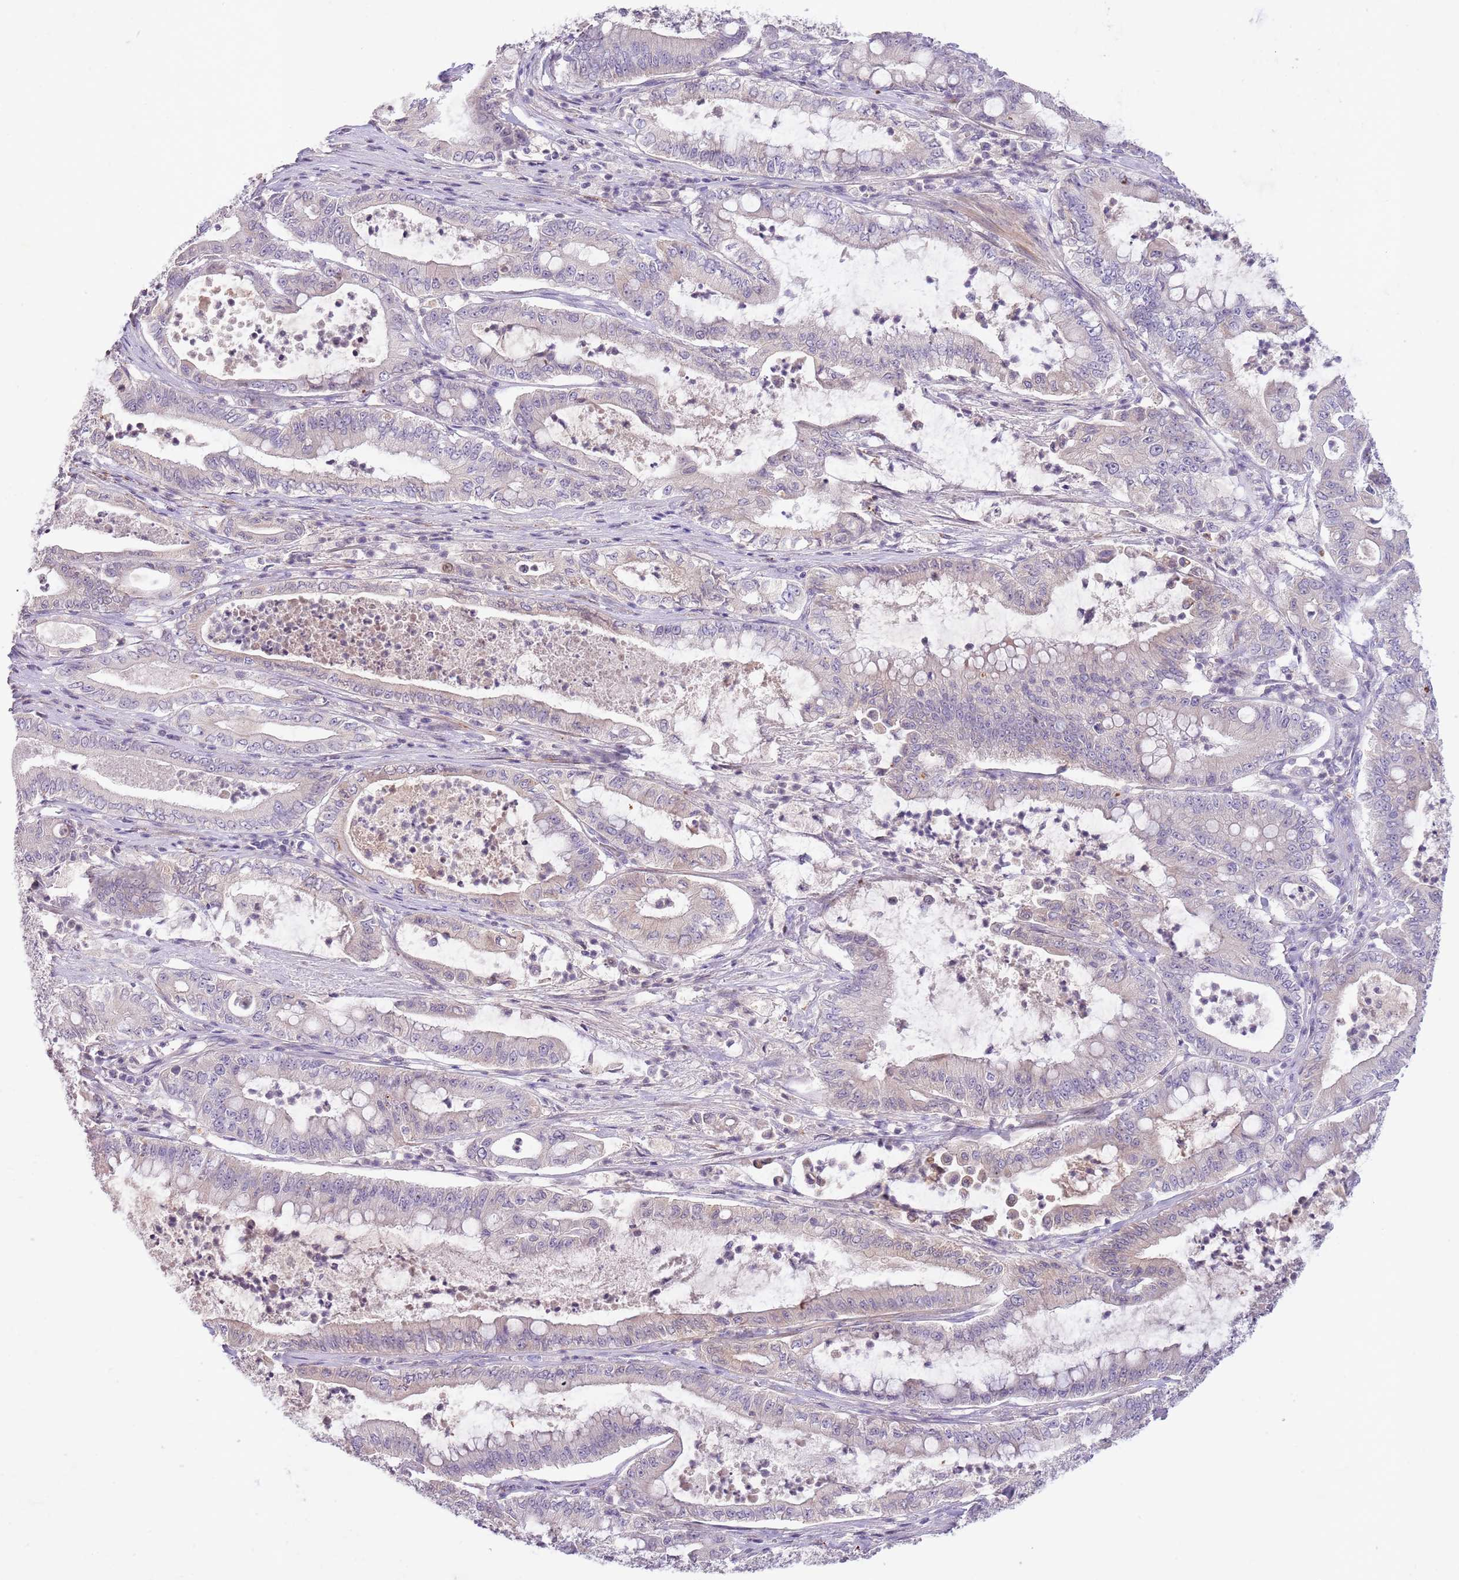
{"staining": {"intensity": "negative", "quantity": "none", "location": "none"}, "tissue": "pancreatic cancer", "cell_type": "Tumor cells", "image_type": "cancer", "snomed": [{"axis": "morphology", "description": "Adenocarcinoma, NOS"}, {"axis": "topography", "description": "Pancreas"}], "caption": "The image shows no staining of tumor cells in pancreatic adenocarcinoma.", "gene": "ZNF658", "patient": {"sex": "male", "age": 71}}